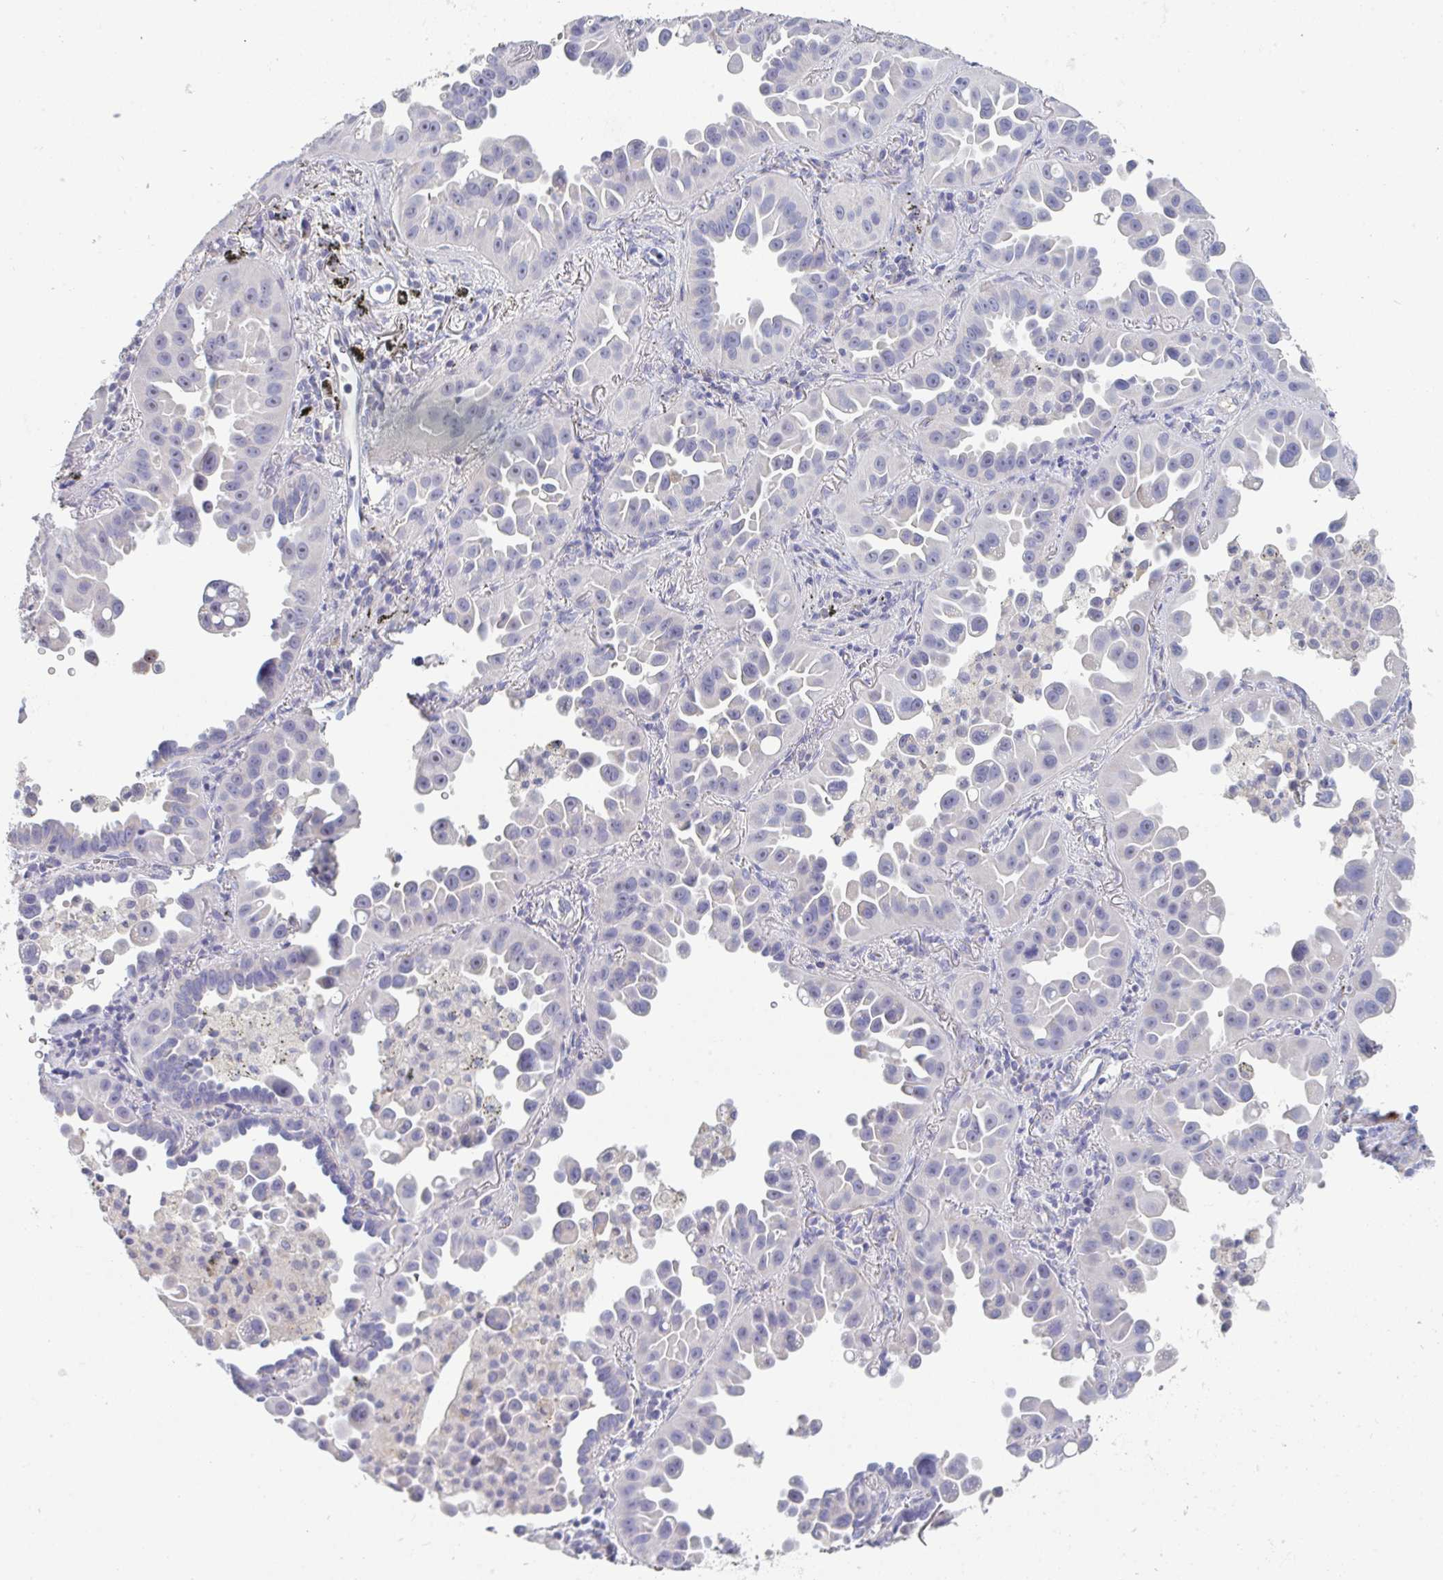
{"staining": {"intensity": "negative", "quantity": "none", "location": "none"}, "tissue": "lung cancer", "cell_type": "Tumor cells", "image_type": "cancer", "snomed": [{"axis": "morphology", "description": "Adenocarcinoma, NOS"}, {"axis": "topography", "description": "Lung"}], "caption": "Lung cancer was stained to show a protein in brown. There is no significant expression in tumor cells.", "gene": "HGFAC", "patient": {"sex": "male", "age": 68}}